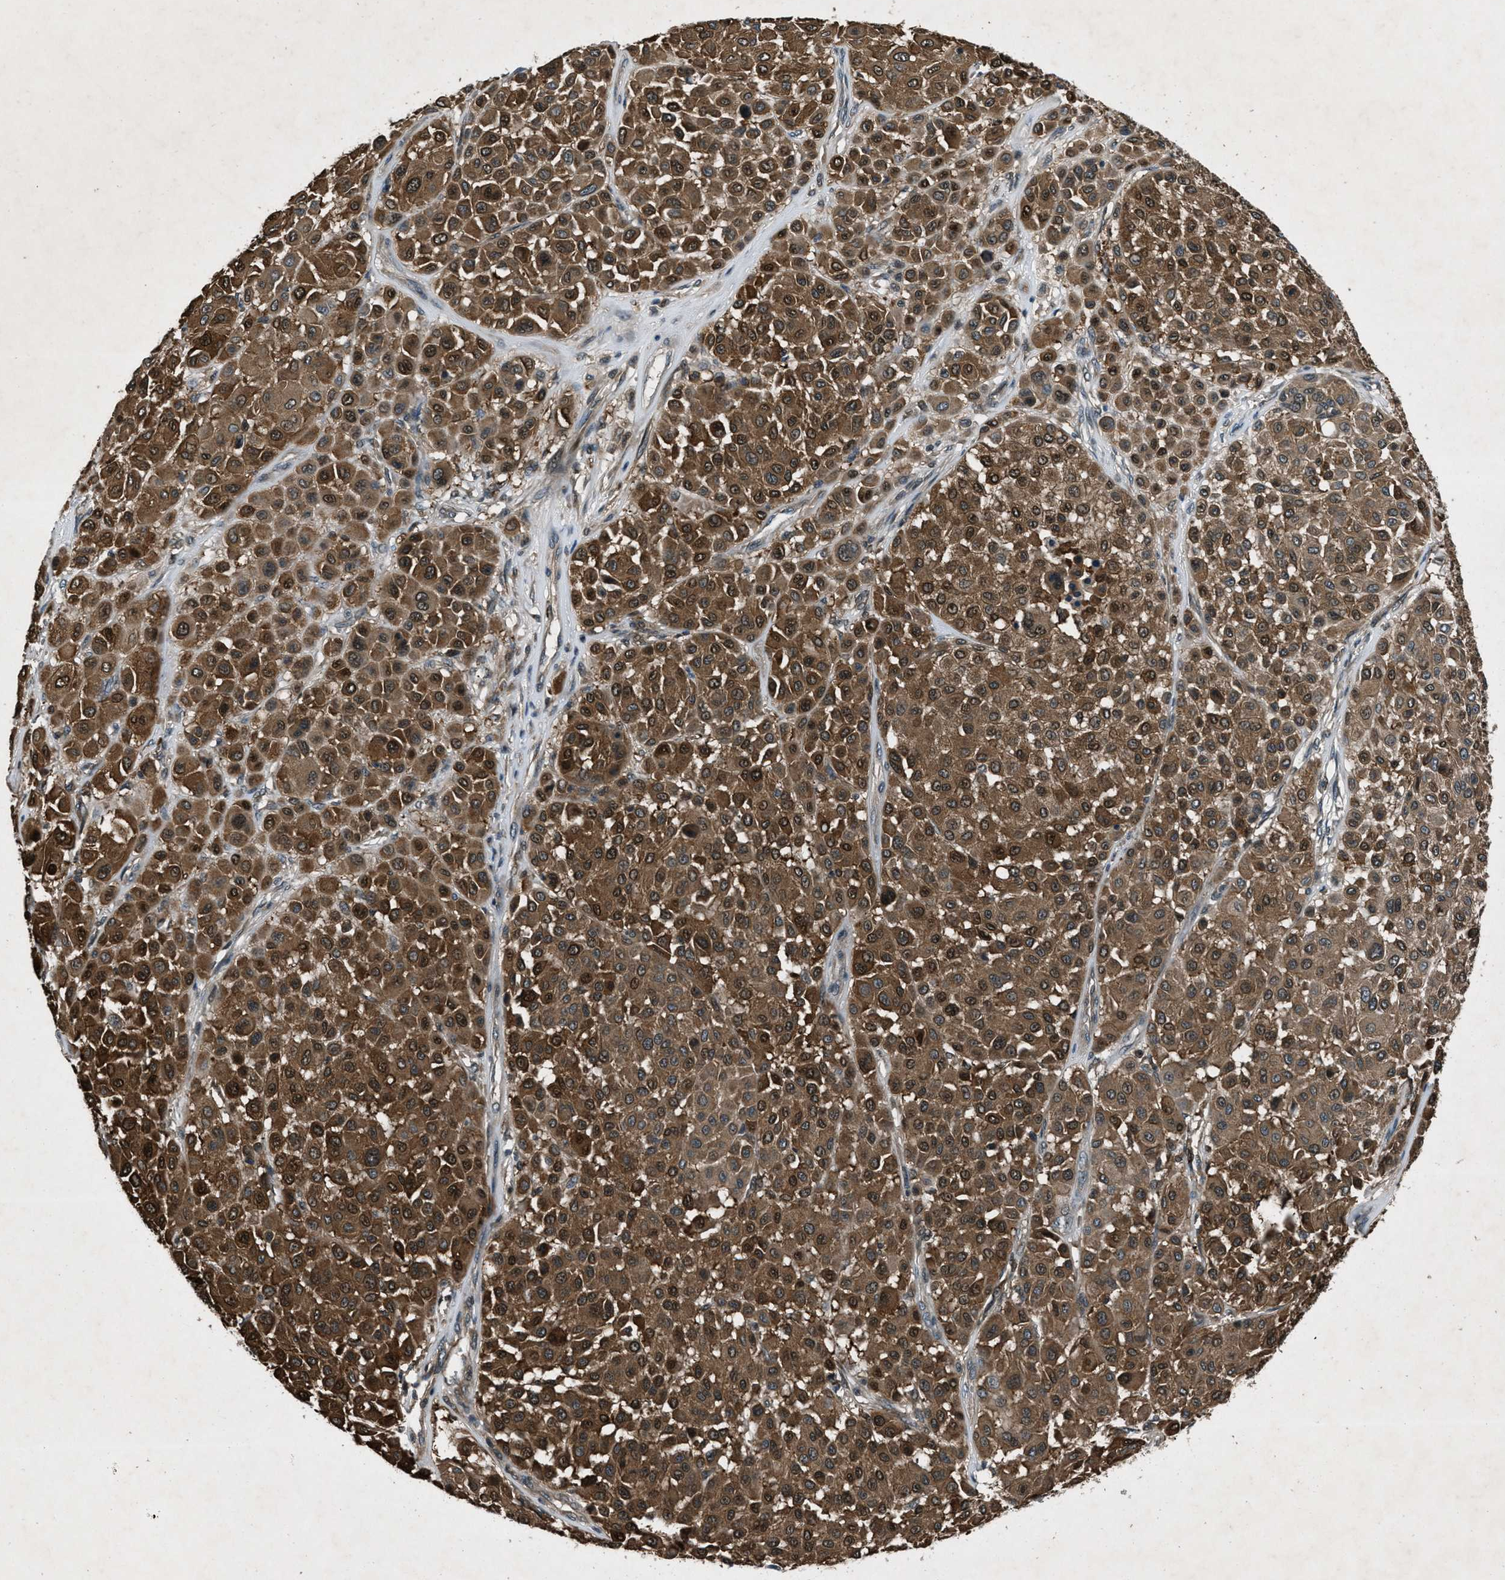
{"staining": {"intensity": "strong", "quantity": ">75%", "location": "cytoplasmic/membranous"}, "tissue": "melanoma", "cell_type": "Tumor cells", "image_type": "cancer", "snomed": [{"axis": "morphology", "description": "Malignant melanoma, Metastatic site"}, {"axis": "topography", "description": "Soft tissue"}], "caption": "Immunohistochemical staining of malignant melanoma (metastatic site) displays strong cytoplasmic/membranous protein staining in approximately >75% of tumor cells.", "gene": "EPSTI1", "patient": {"sex": "male", "age": 41}}